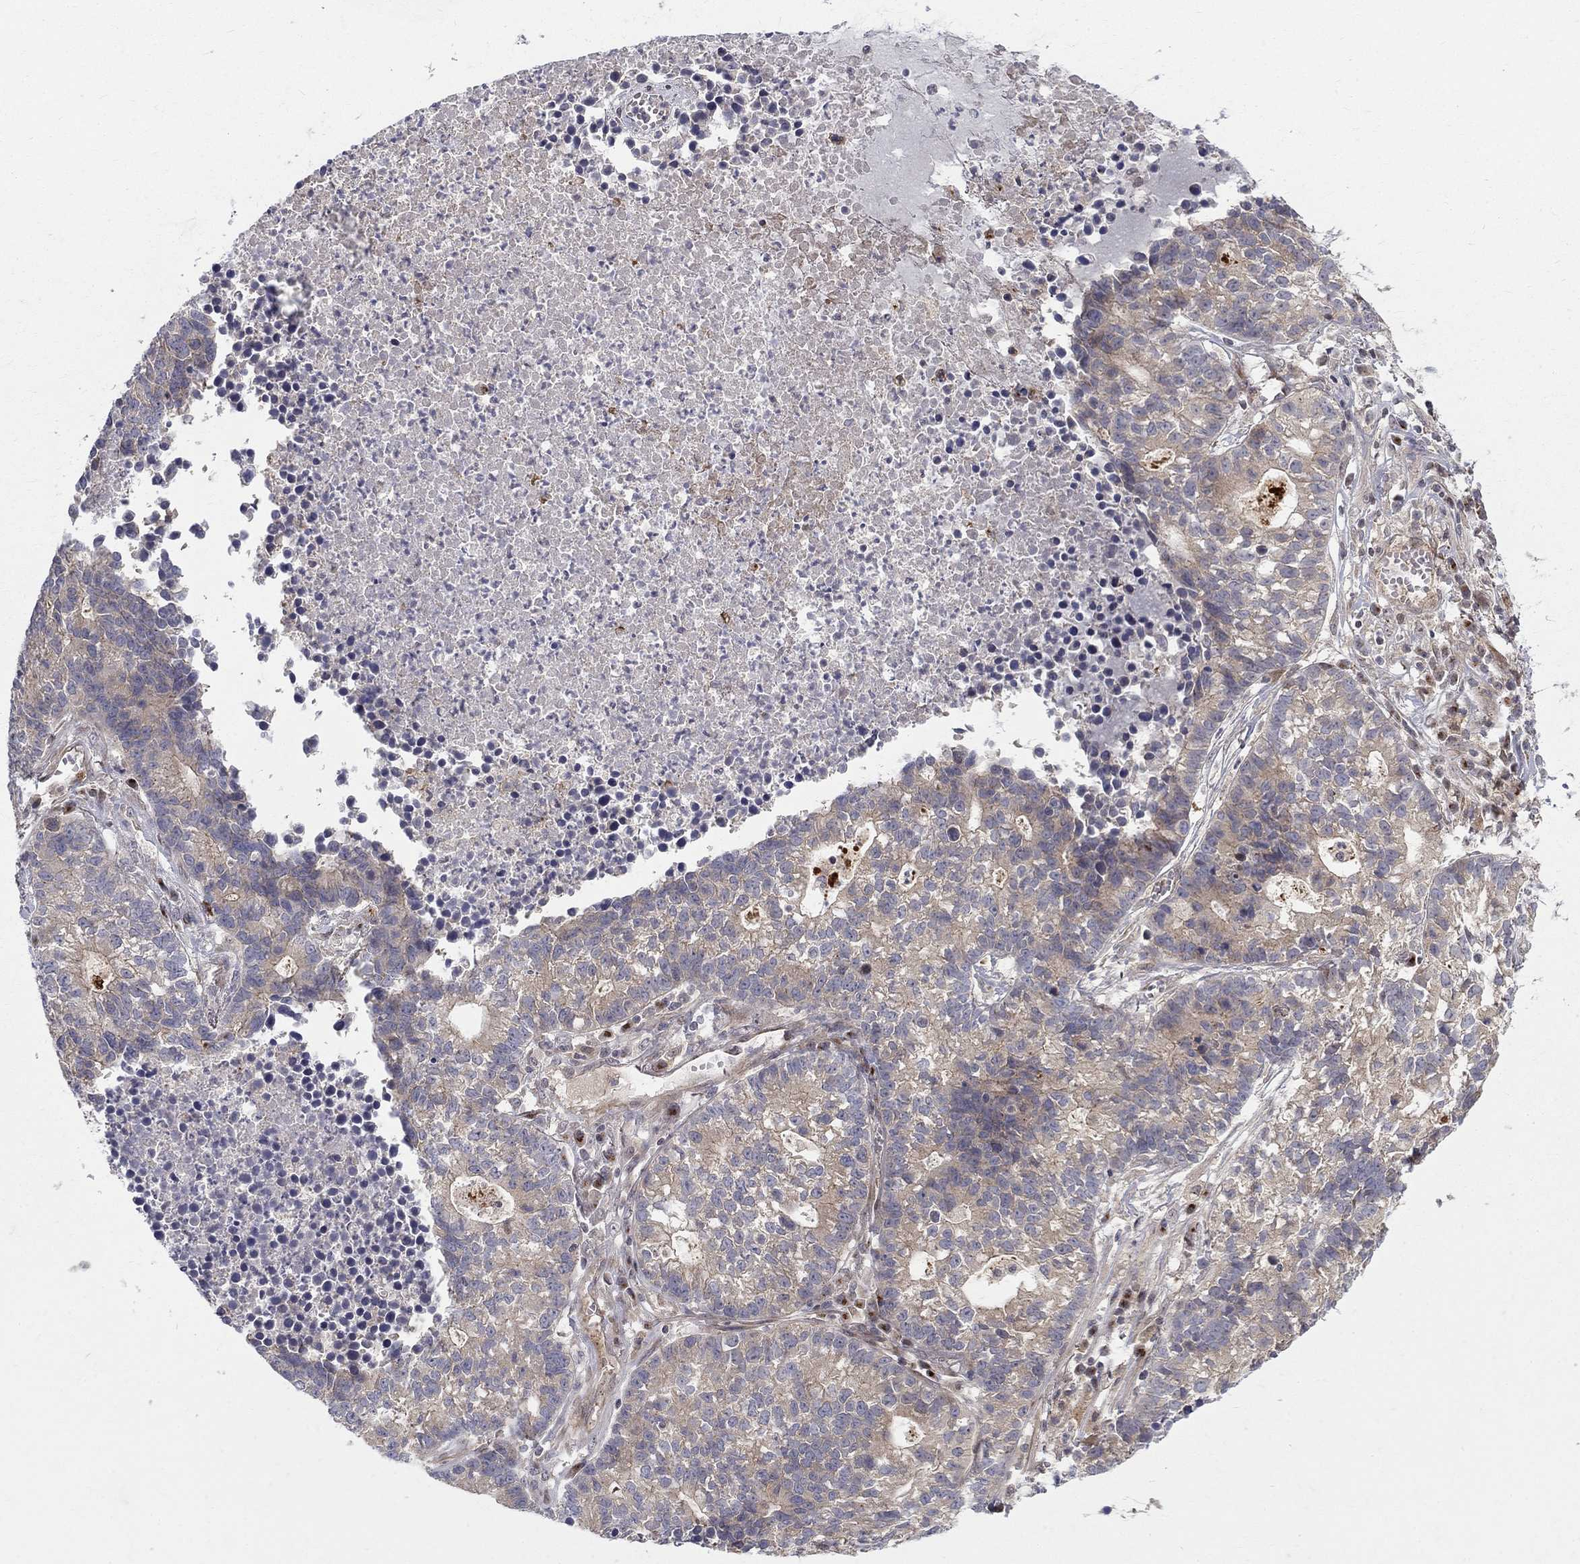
{"staining": {"intensity": "weak", "quantity": "25%-75%", "location": "cytoplasmic/membranous"}, "tissue": "lung cancer", "cell_type": "Tumor cells", "image_type": "cancer", "snomed": [{"axis": "morphology", "description": "Adenocarcinoma, NOS"}, {"axis": "topography", "description": "Lung"}], "caption": "Human lung cancer (adenocarcinoma) stained with a brown dye reveals weak cytoplasmic/membranous positive staining in about 25%-75% of tumor cells.", "gene": "WDR19", "patient": {"sex": "male", "age": 57}}